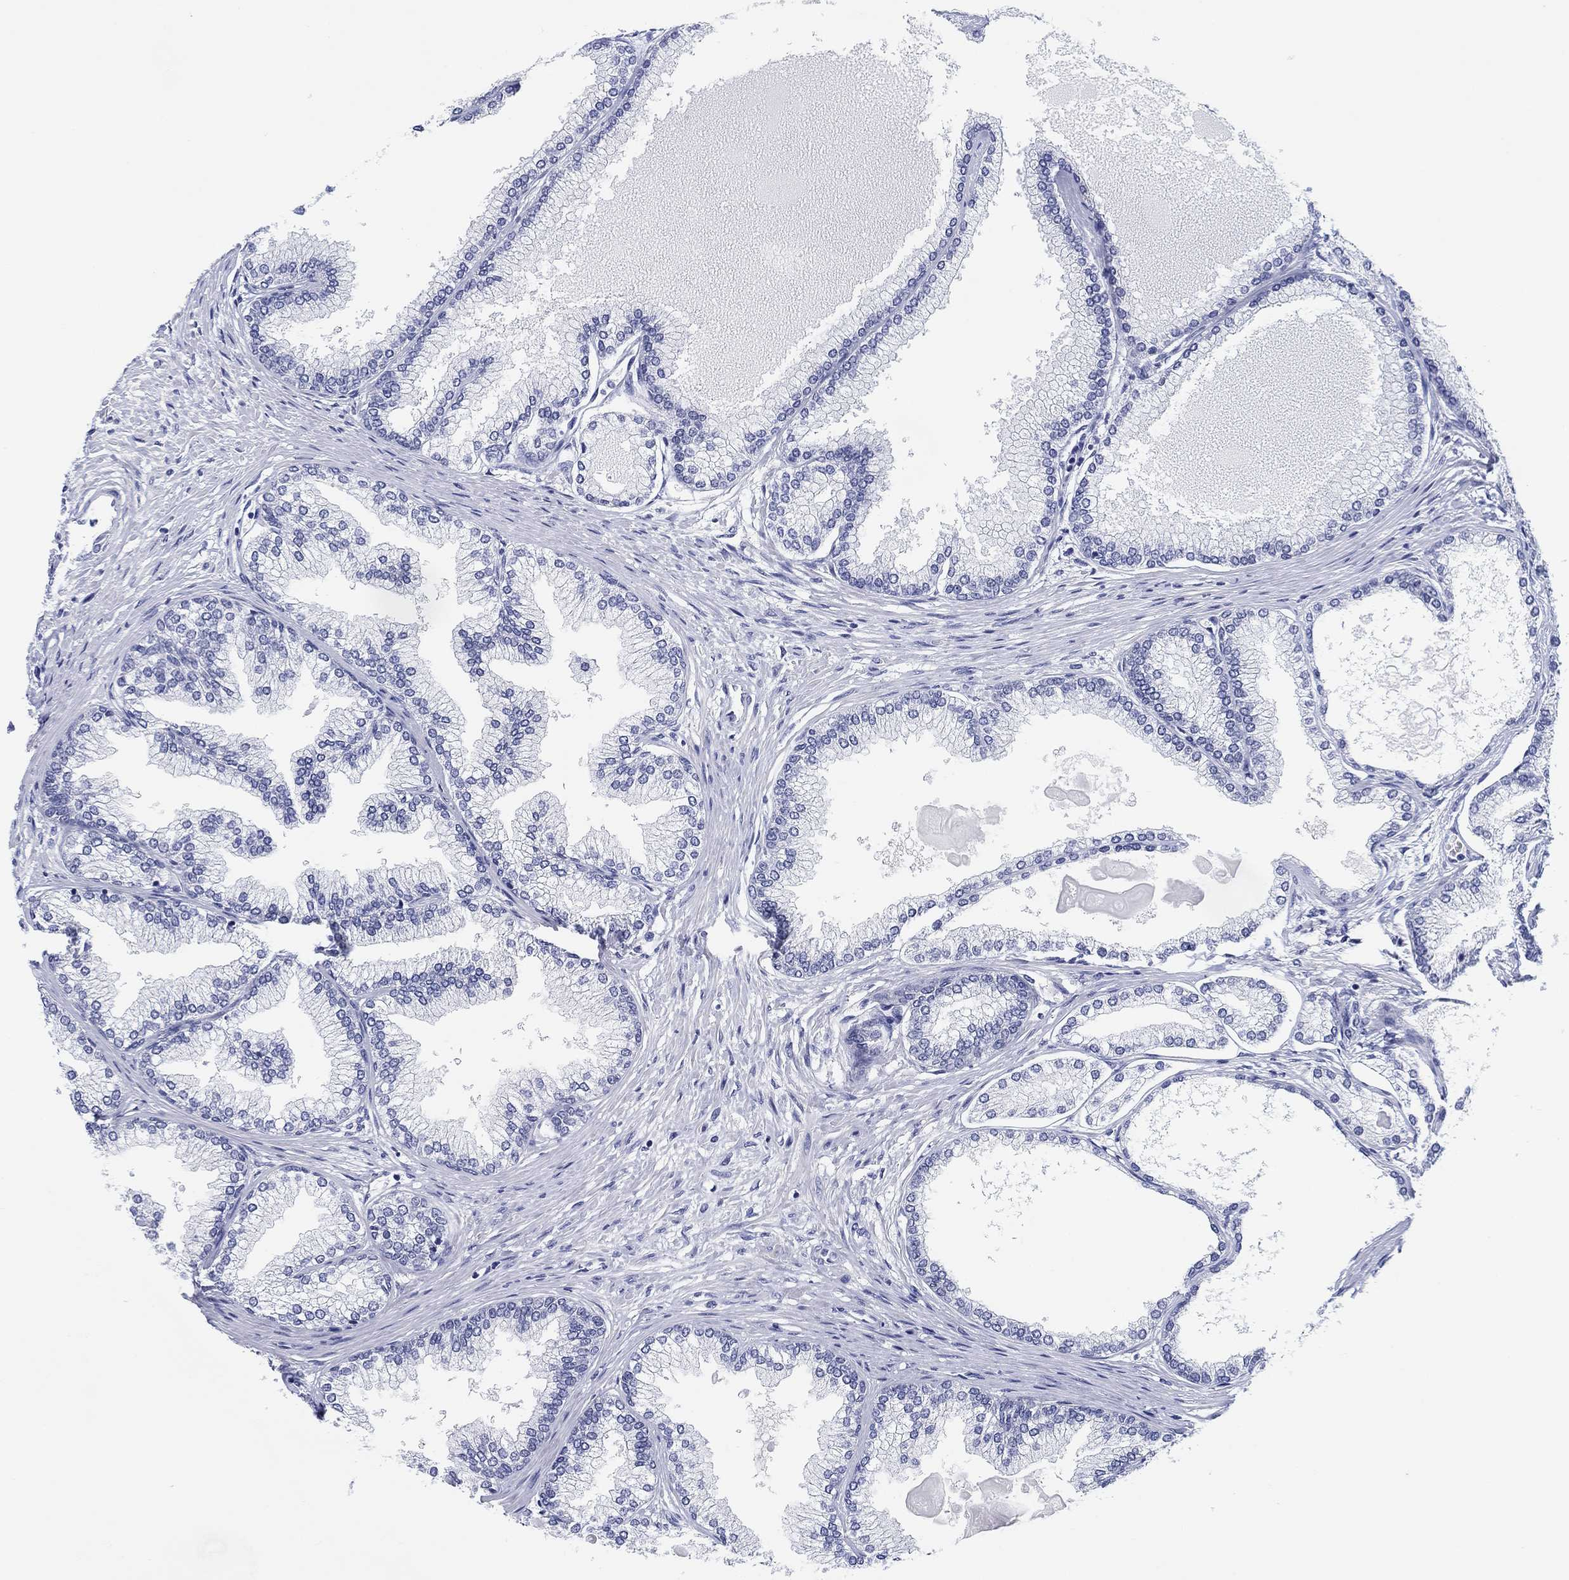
{"staining": {"intensity": "negative", "quantity": "none", "location": "none"}, "tissue": "prostate", "cell_type": "Glandular cells", "image_type": "normal", "snomed": [{"axis": "morphology", "description": "Normal tissue, NOS"}, {"axis": "topography", "description": "Prostate"}], "caption": "The image exhibits no staining of glandular cells in normal prostate.", "gene": "OTUB2", "patient": {"sex": "male", "age": 72}}